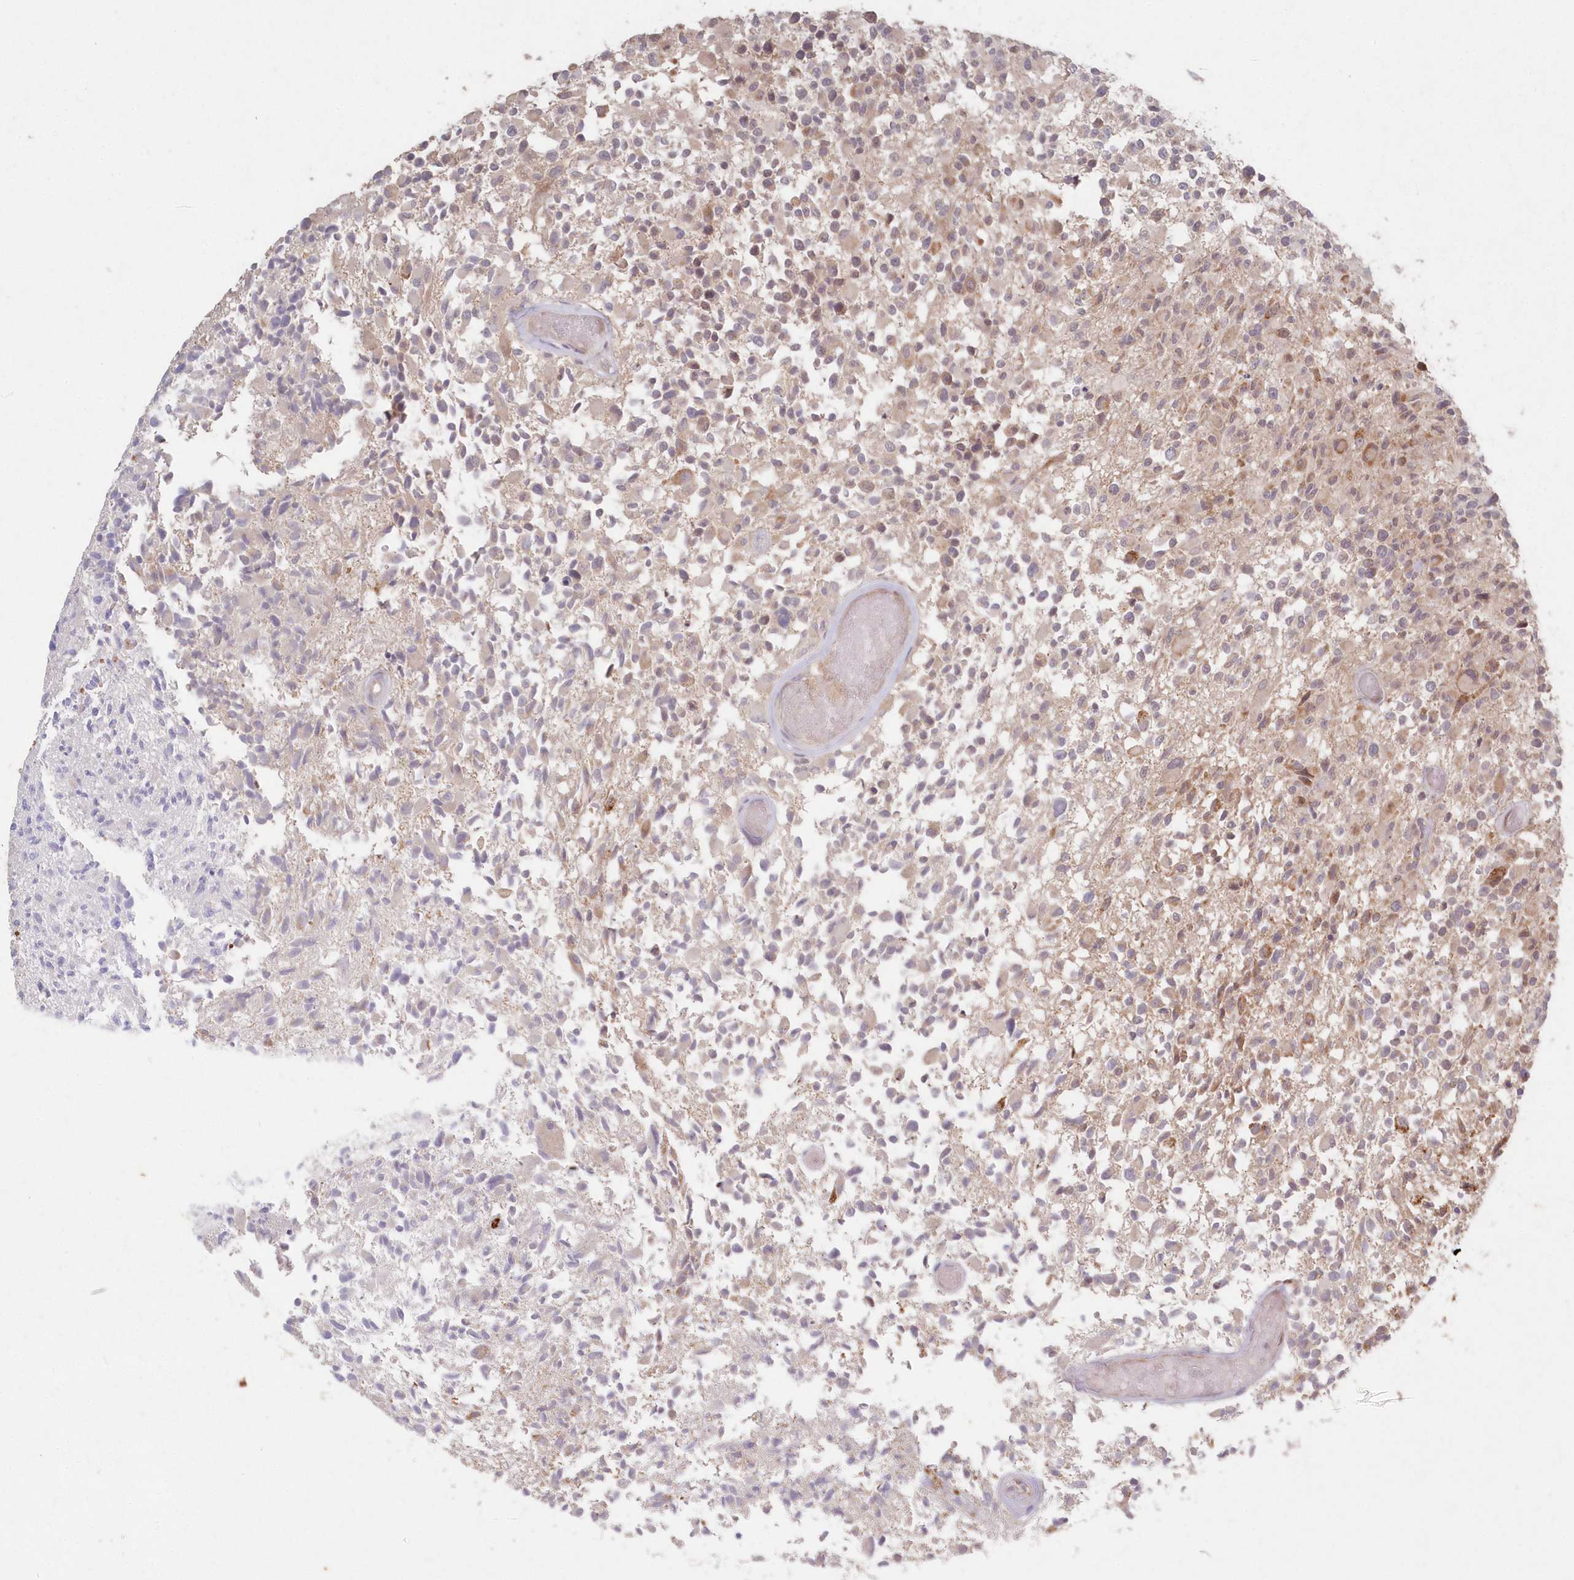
{"staining": {"intensity": "moderate", "quantity": "<25%", "location": "cytoplasmic/membranous"}, "tissue": "glioma", "cell_type": "Tumor cells", "image_type": "cancer", "snomed": [{"axis": "morphology", "description": "Glioma, malignant, High grade"}, {"axis": "morphology", "description": "Glioblastoma, NOS"}, {"axis": "topography", "description": "Brain"}], "caption": "Malignant glioma (high-grade) stained with IHC displays moderate cytoplasmic/membranous staining in about <25% of tumor cells.", "gene": "ASCC1", "patient": {"sex": "male", "age": 60}}